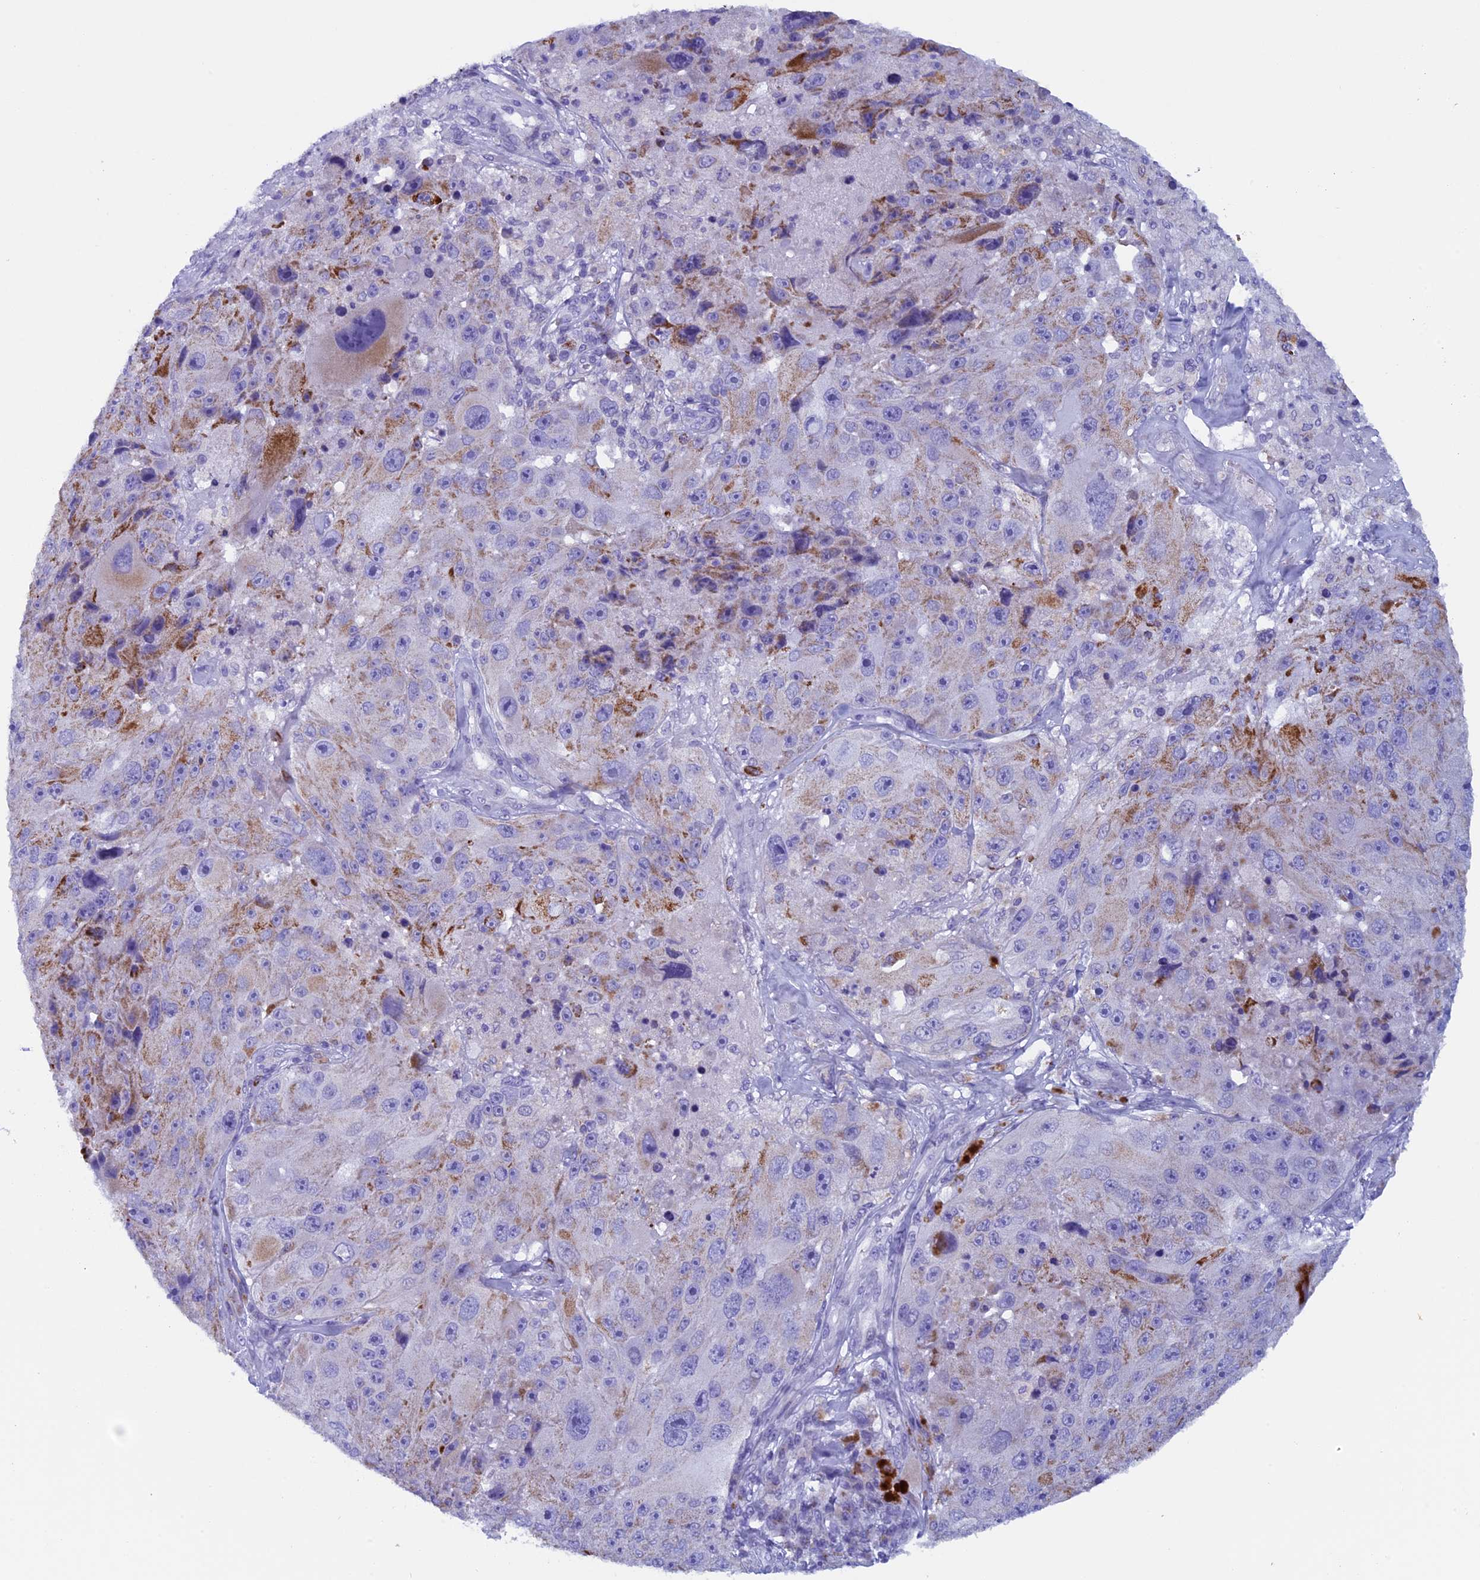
{"staining": {"intensity": "moderate", "quantity": "<25%", "location": "cytoplasmic/membranous"}, "tissue": "melanoma", "cell_type": "Tumor cells", "image_type": "cancer", "snomed": [{"axis": "morphology", "description": "Malignant melanoma, Metastatic site"}, {"axis": "topography", "description": "Lymph node"}], "caption": "Immunohistochemical staining of melanoma reveals low levels of moderate cytoplasmic/membranous positivity in approximately <25% of tumor cells. Immunohistochemistry (ihc) stains the protein of interest in brown and the nuclei are stained blue.", "gene": "ZNF563", "patient": {"sex": "male", "age": 62}}